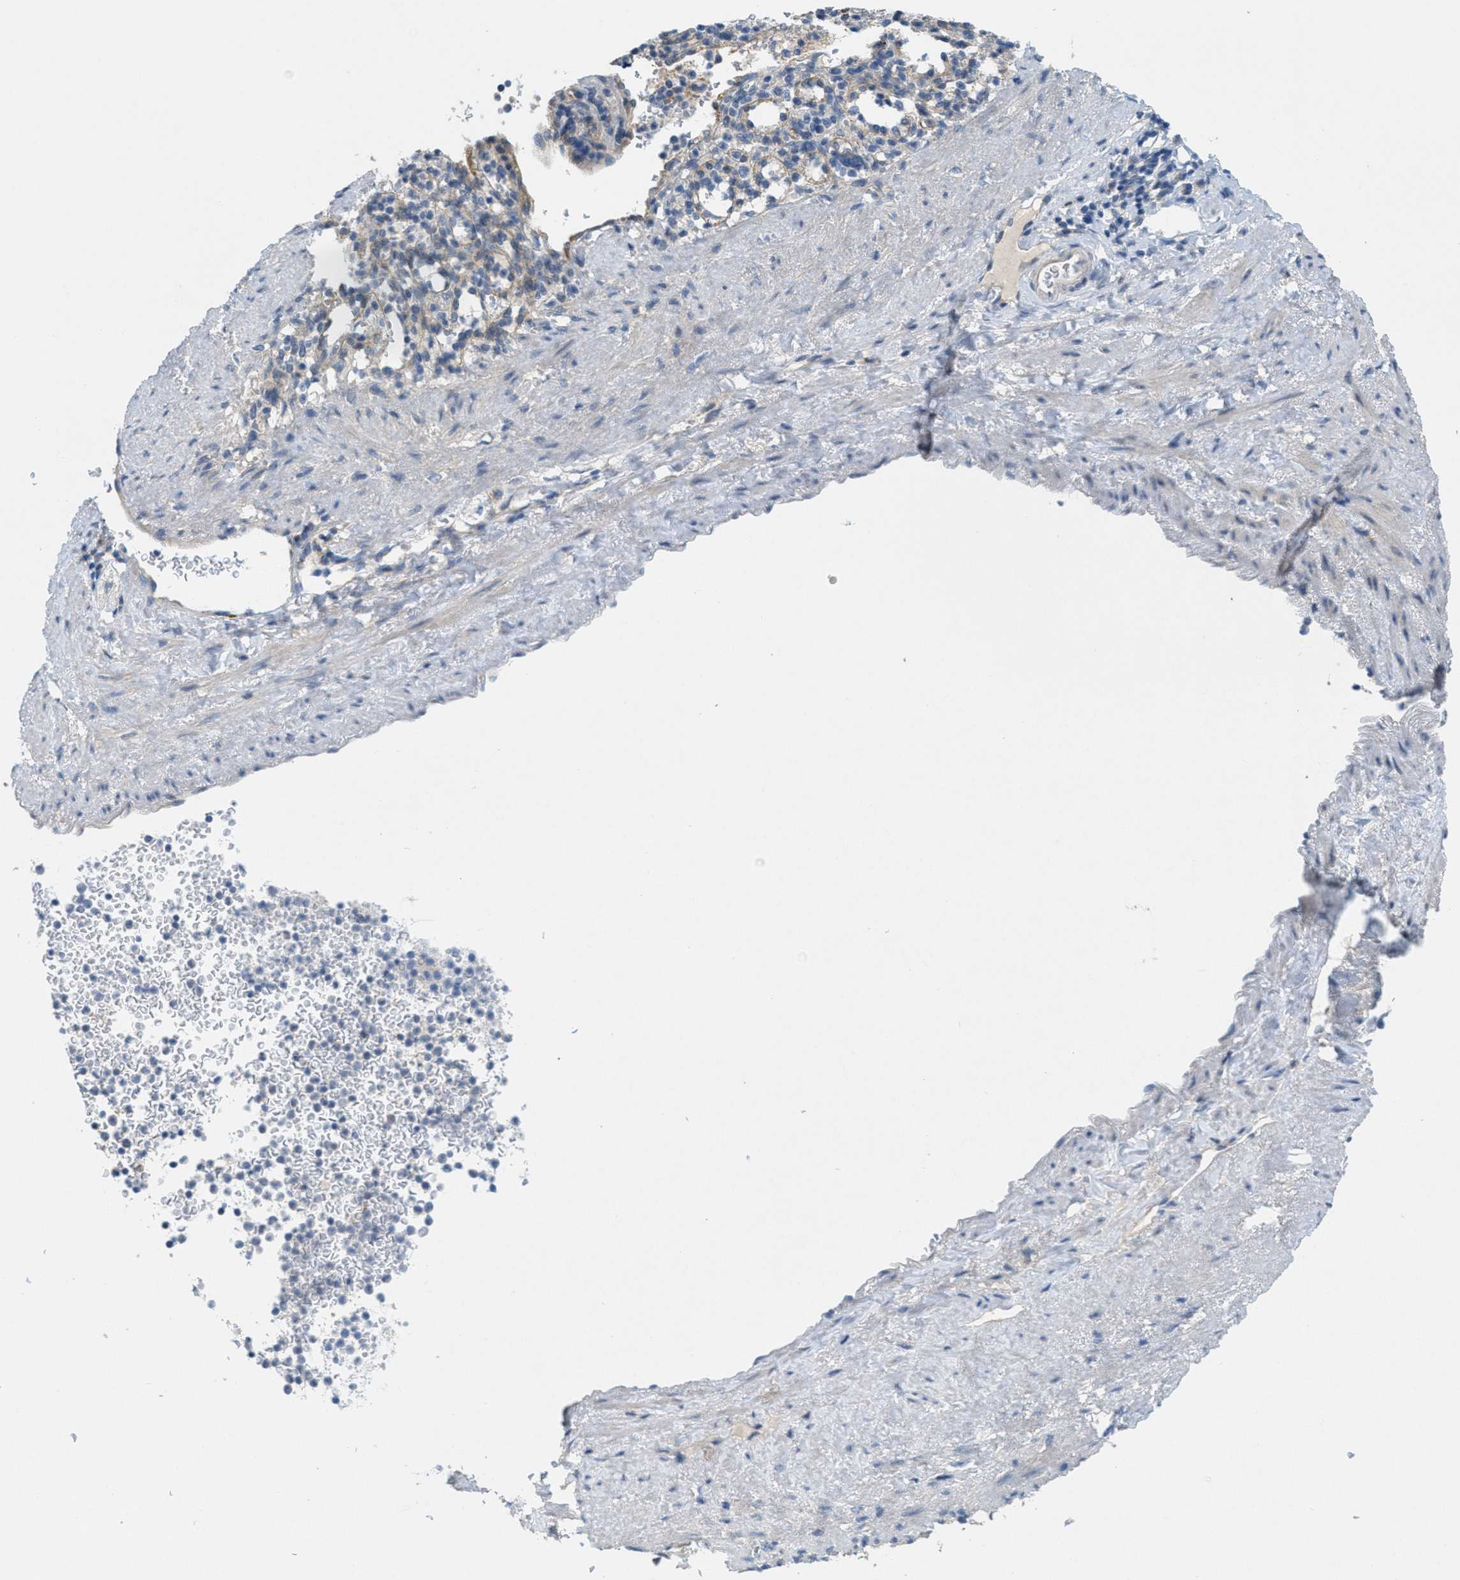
{"staining": {"intensity": "weak", "quantity": "25%-75%", "location": "cytoplasmic/membranous"}, "tissue": "spleen", "cell_type": "Cells in red pulp", "image_type": "normal", "snomed": [{"axis": "morphology", "description": "Normal tissue, NOS"}, {"axis": "topography", "description": "Spleen"}], "caption": "A low amount of weak cytoplasmic/membranous positivity is seen in about 25%-75% of cells in red pulp in benign spleen. (DAB IHC, brown staining for protein, blue staining for nuclei).", "gene": "ZFYVE9", "patient": {"sex": "female", "age": 74}}